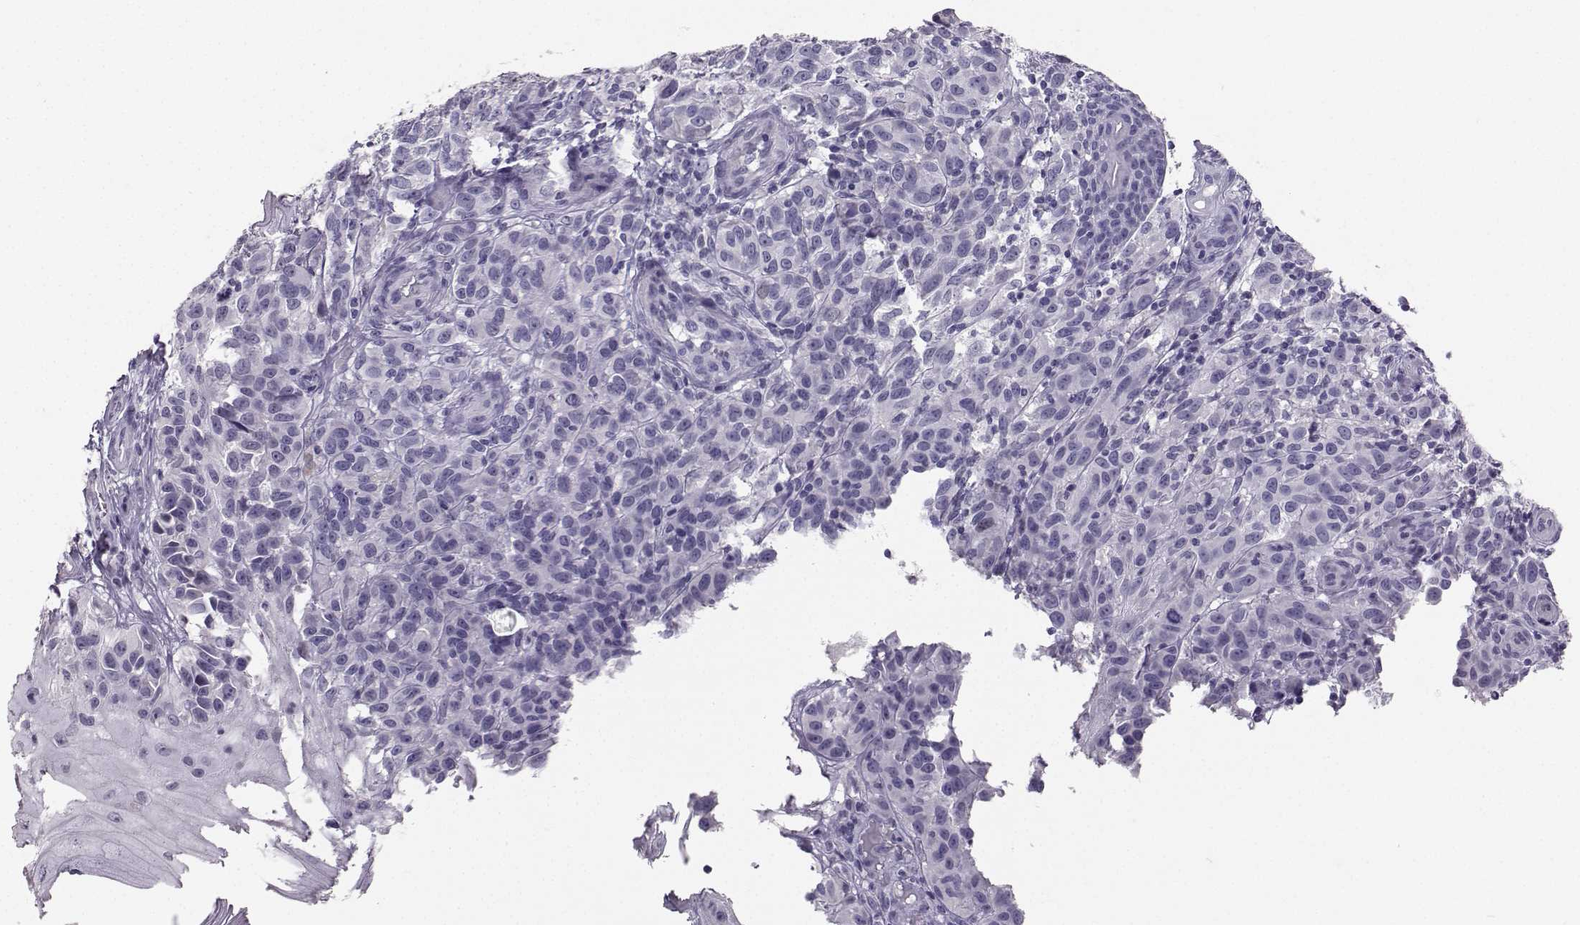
{"staining": {"intensity": "negative", "quantity": "none", "location": "none"}, "tissue": "melanoma", "cell_type": "Tumor cells", "image_type": "cancer", "snomed": [{"axis": "morphology", "description": "Malignant melanoma, NOS"}, {"axis": "topography", "description": "Skin"}], "caption": "Tumor cells show no significant staining in malignant melanoma. (DAB immunohistochemistry with hematoxylin counter stain).", "gene": "PKP2", "patient": {"sex": "female", "age": 53}}